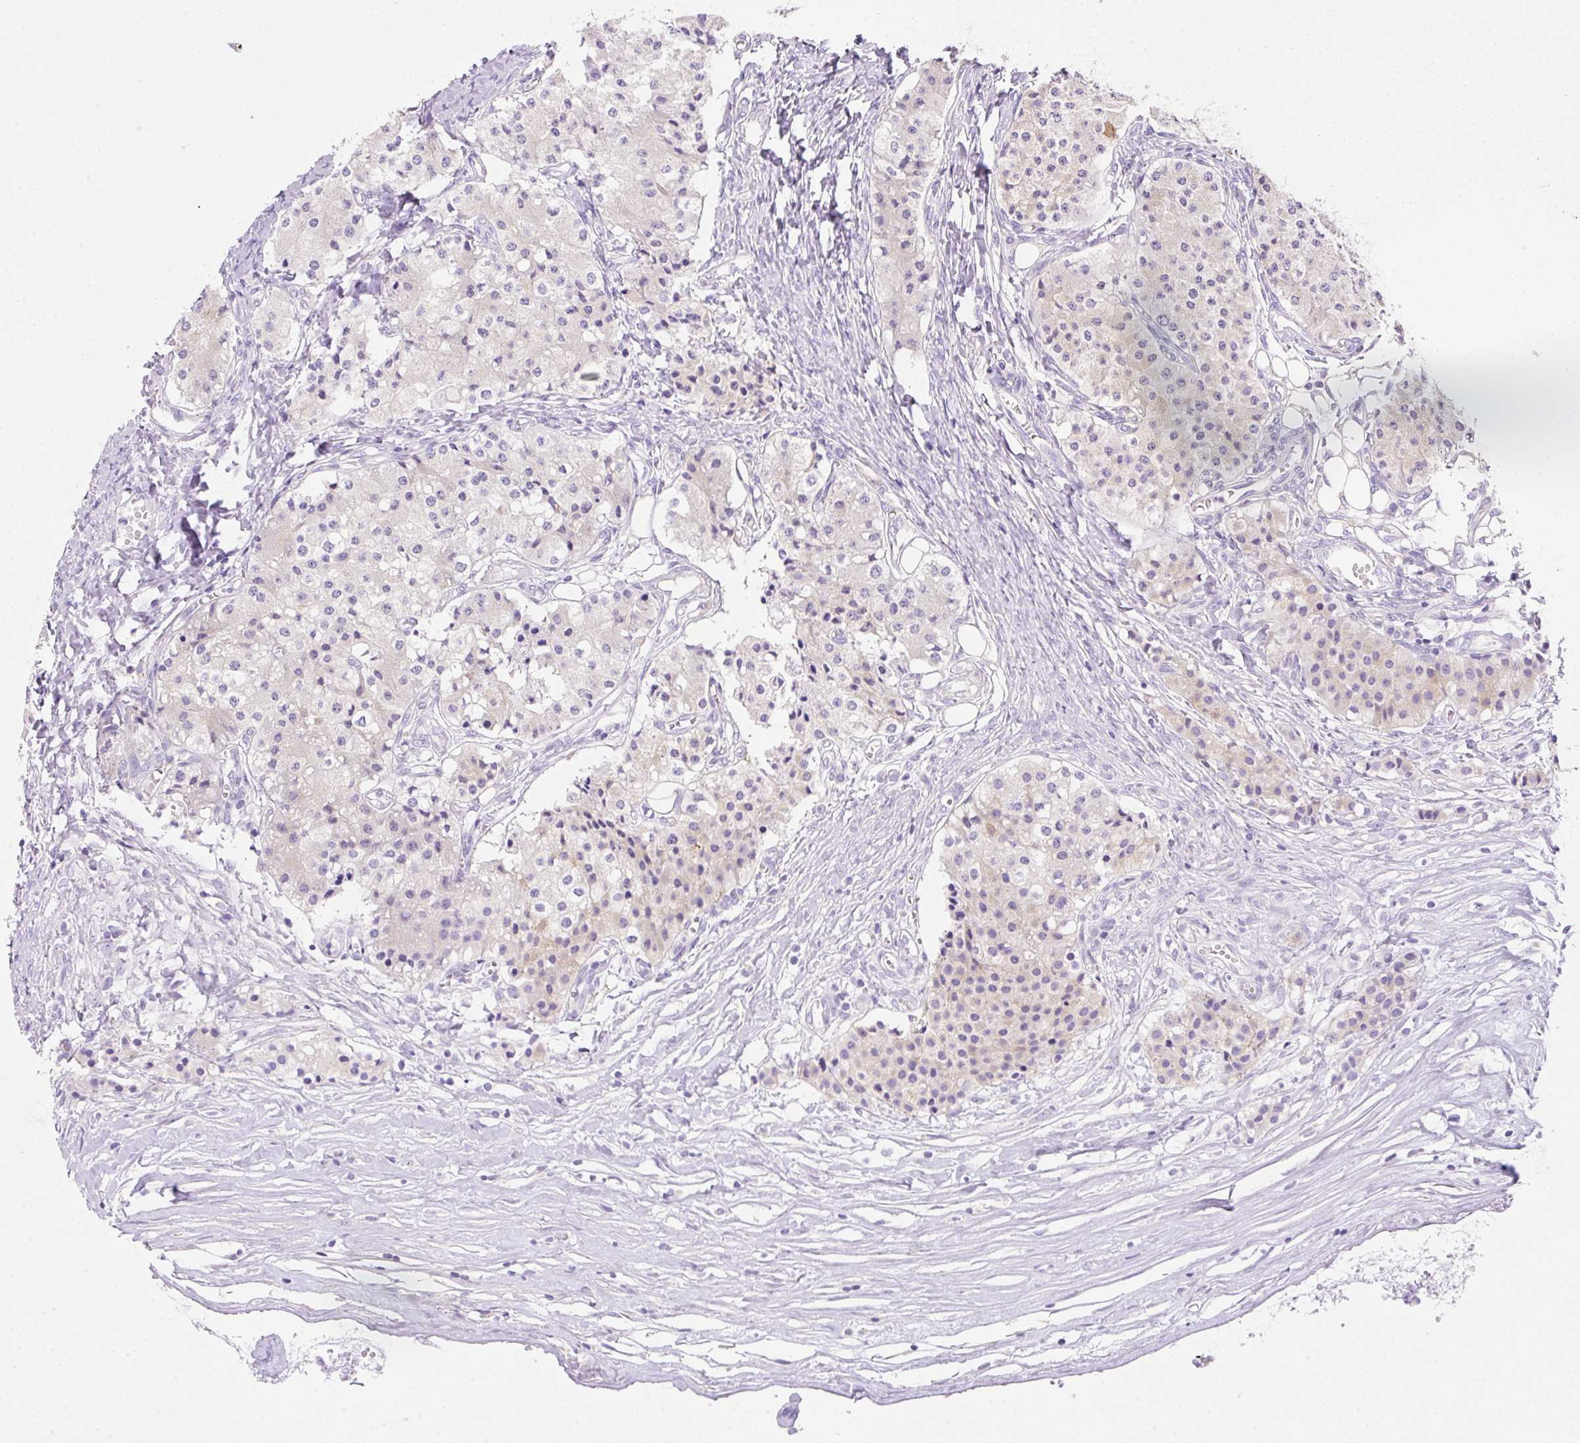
{"staining": {"intensity": "moderate", "quantity": "<25%", "location": "cytoplasmic/membranous"}, "tissue": "carcinoid", "cell_type": "Tumor cells", "image_type": "cancer", "snomed": [{"axis": "morphology", "description": "Carcinoid, malignant, NOS"}, {"axis": "topography", "description": "Colon"}], "caption": "Carcinoid stained with DAB (3,3'-diaminobenzidine) immunohistochemistry demonstrates low levels of moderate cytoplasmic/membranous staining in about <25% of tumor cells. The staining is performed using DAB brown chromogen to label protein expression. The nuclei are counter-stained blue using hematoxylin.", "gene": "NDST3", "patient": {"sex": "female", "age": 52}}